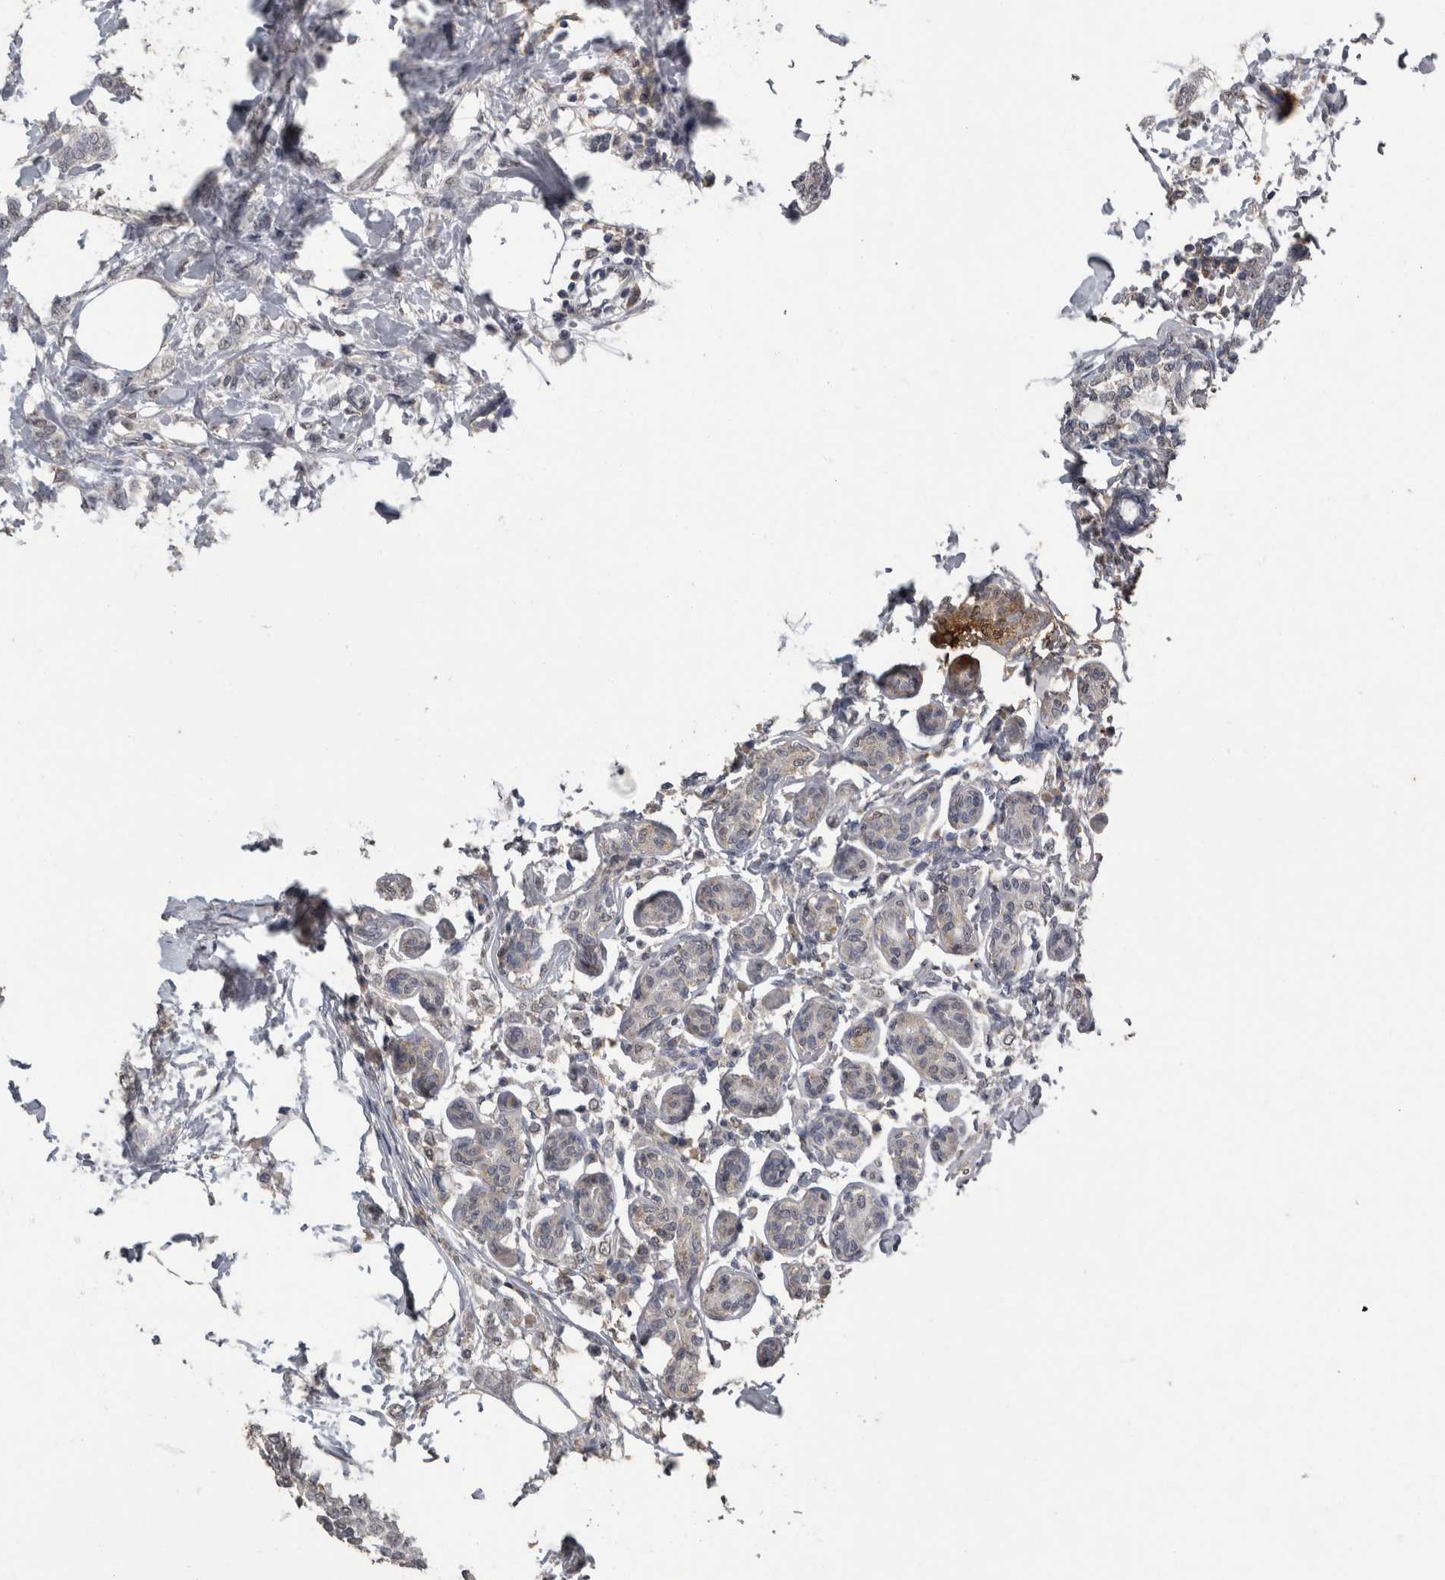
{"staining": {"intensity": "negative", "quantity": "none", "location": "none"}, "tissue": "breast cancer", "cell_type": "Tumor cells", "image_type": "cancer", "snomed": [{"axis": "morphology", "description": "Lobular carcinoma, in situ"}, {"axis": "morphology", "description": "Lobular carcinoma"}, {"axis": "topography", "description": "Breast"}], "caption": "DAB immunohistochemical staining of human lobular carcinoma in situ (breast) demonstrates no significant expression in tumor cells.", "gene": "PIK3AP1", "patient": {"sex": "female", "age": 41}}